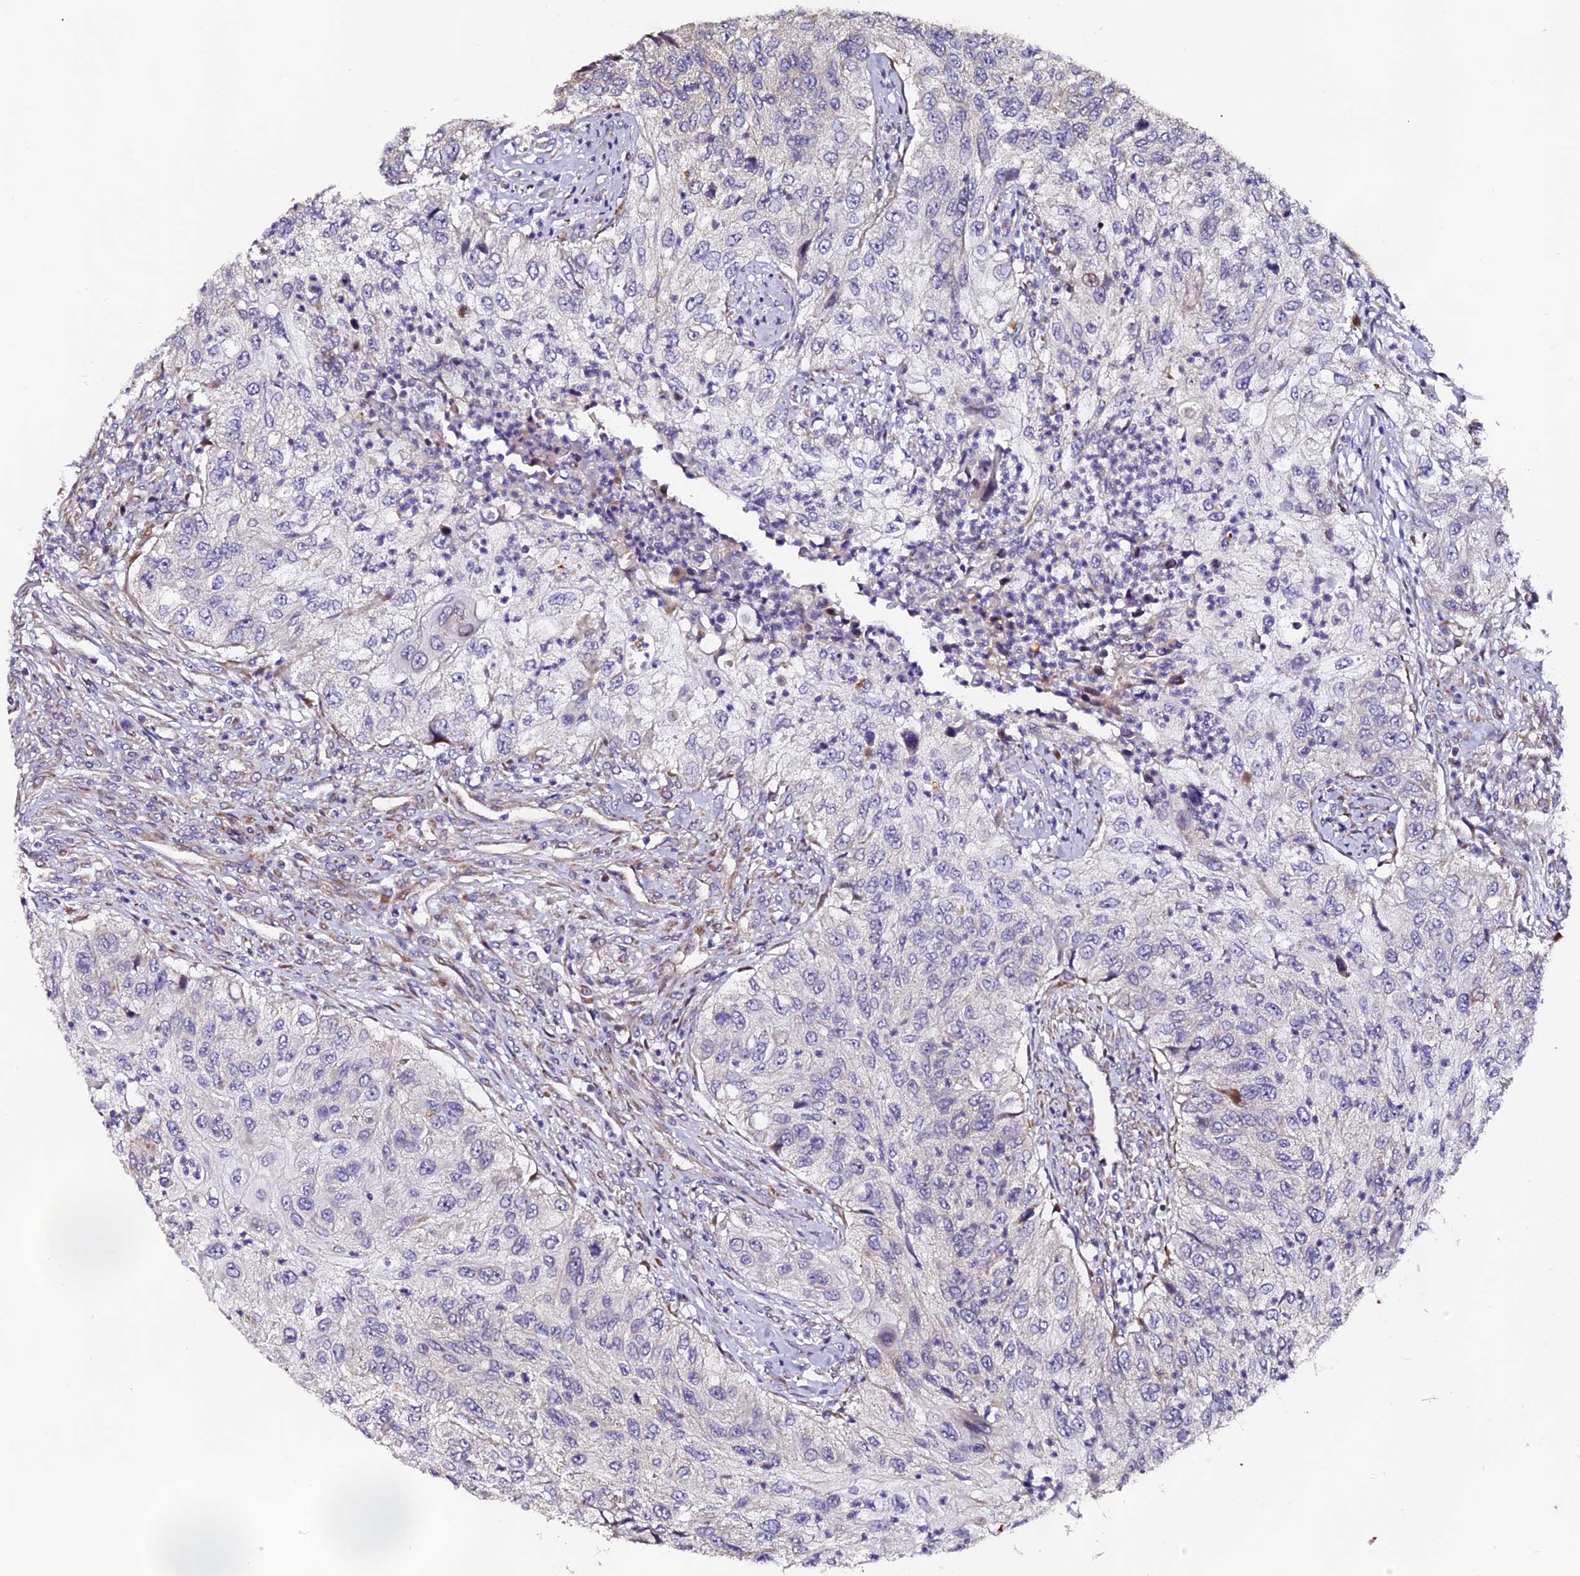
{"staining": {"intensity": "negative", "quantity": "none", "location": "none"}, "tissue": "urothelial cancer", "cell_type": "Tumor cells", "image_type": "cancer", "snomed": [{"axis": "morphology", "description": "Urothelial carcinoma, High grade"}, {"axis": "topography", "description": "Urinary bladder"}], "caption": "Tumor cells are negative for brown protein staining in urothelial carcinoma (high-grade).", "gene": "RAB28", "patient": {"sex": "female", "age": 60}}